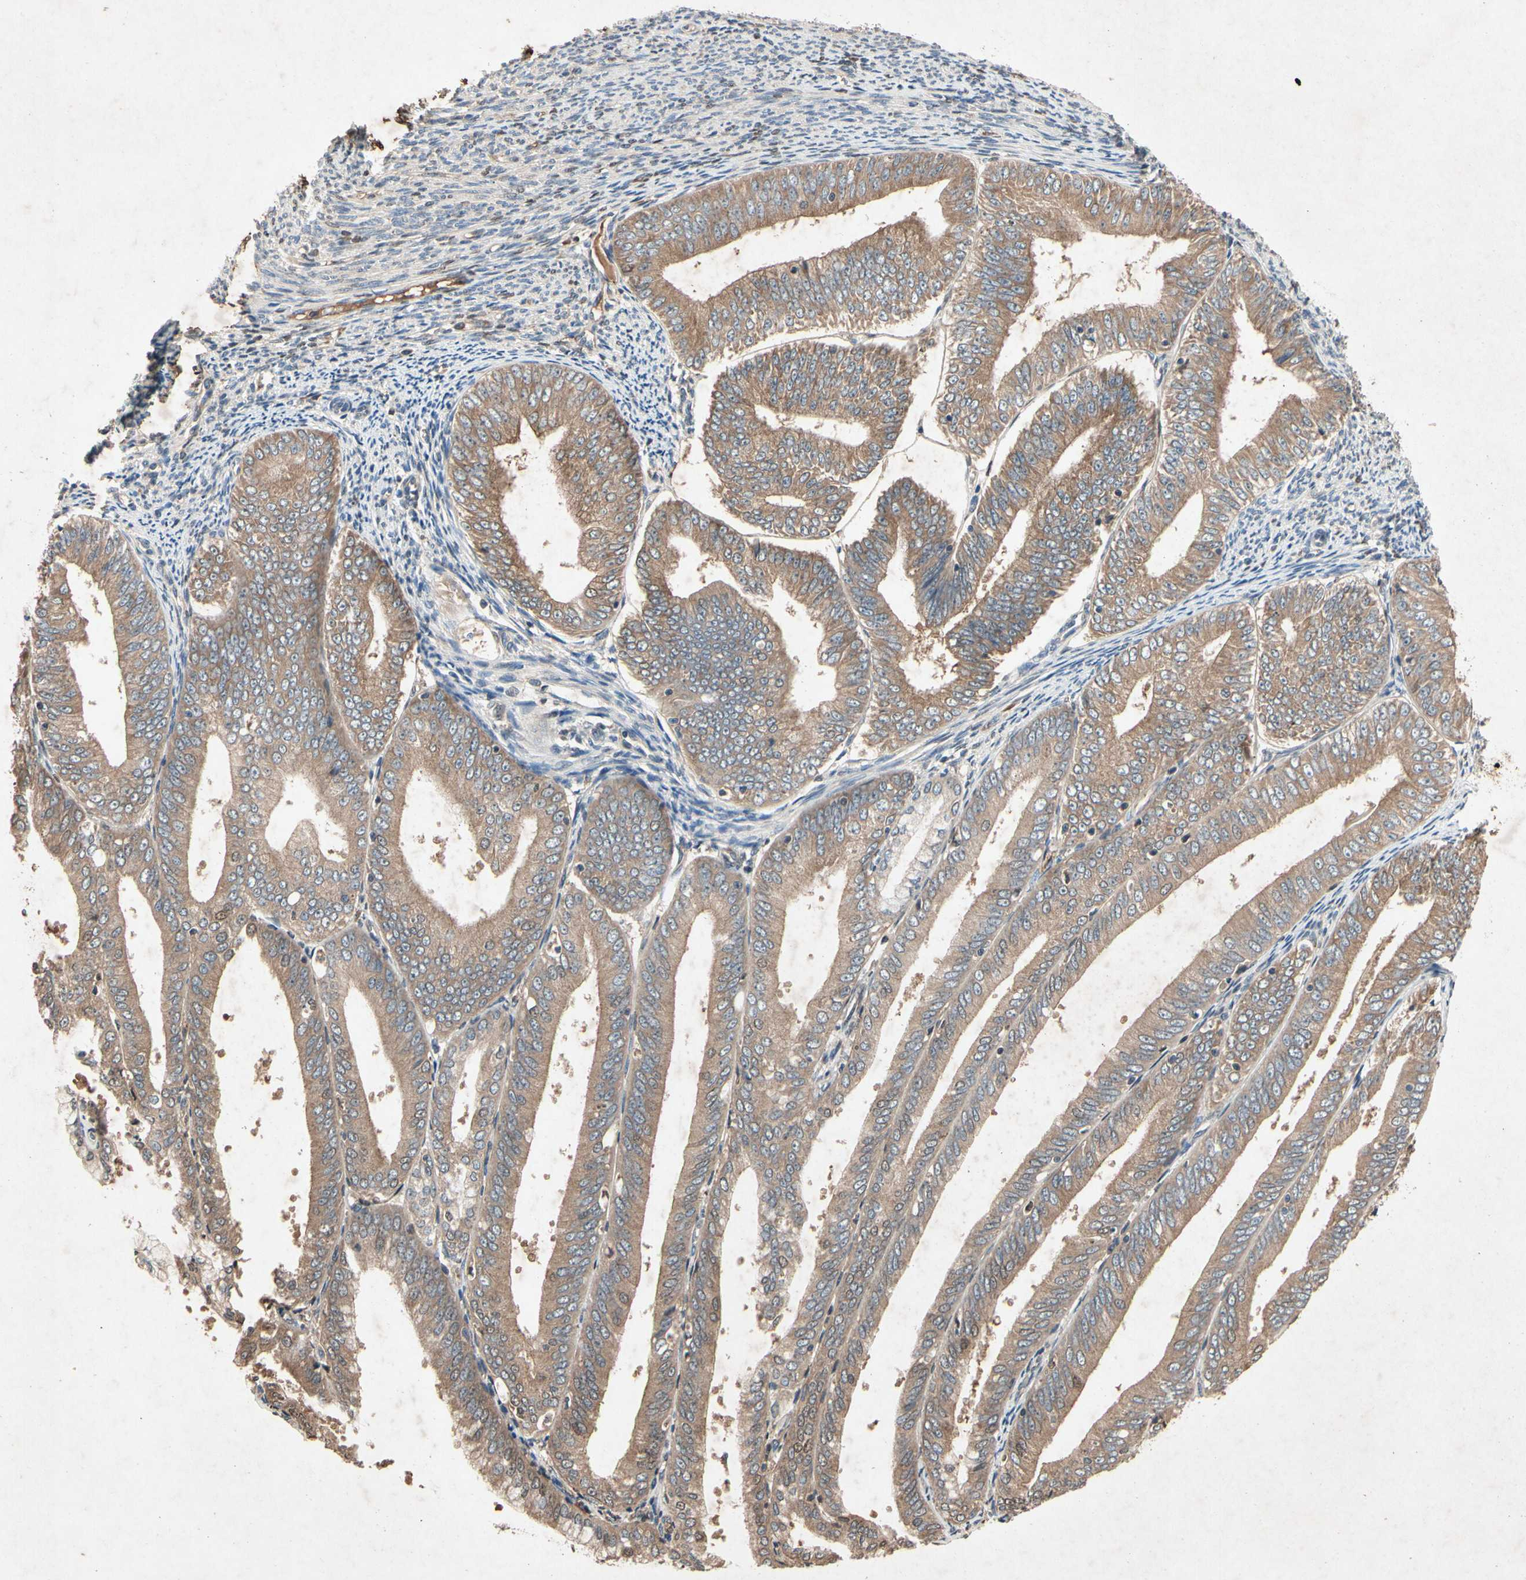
{"staining": {"intensity": "moderate", "quantity": ">75%", "location": "cytoplasmic/membranous"}, "tissue": "endometrial cancer", "cell_type": "Tumor cells", "image_type": "cancer", "snomed": [{"axis": "morphology", "description": "Adenocarcinoma, NOS"}, {"axis": "topography", "description": "Endometrium"}], "caption": "Immunohistochemistry (IHC) staining of endometrial adenocarcinoma, which reveals medium levels of moderate cytoplasmic/membranous positivity in about >75% of tumor cells indicating moderate cytoplasmic/membranous protein positivity. The staining was performed using DAB (3,3'-diaminobenzidine) (brown) for protein detection and nuclei were counterstained in hematoxylin (blue).", "gene": "PRDX4", "patient": {"sex": "female", "age": 63}}